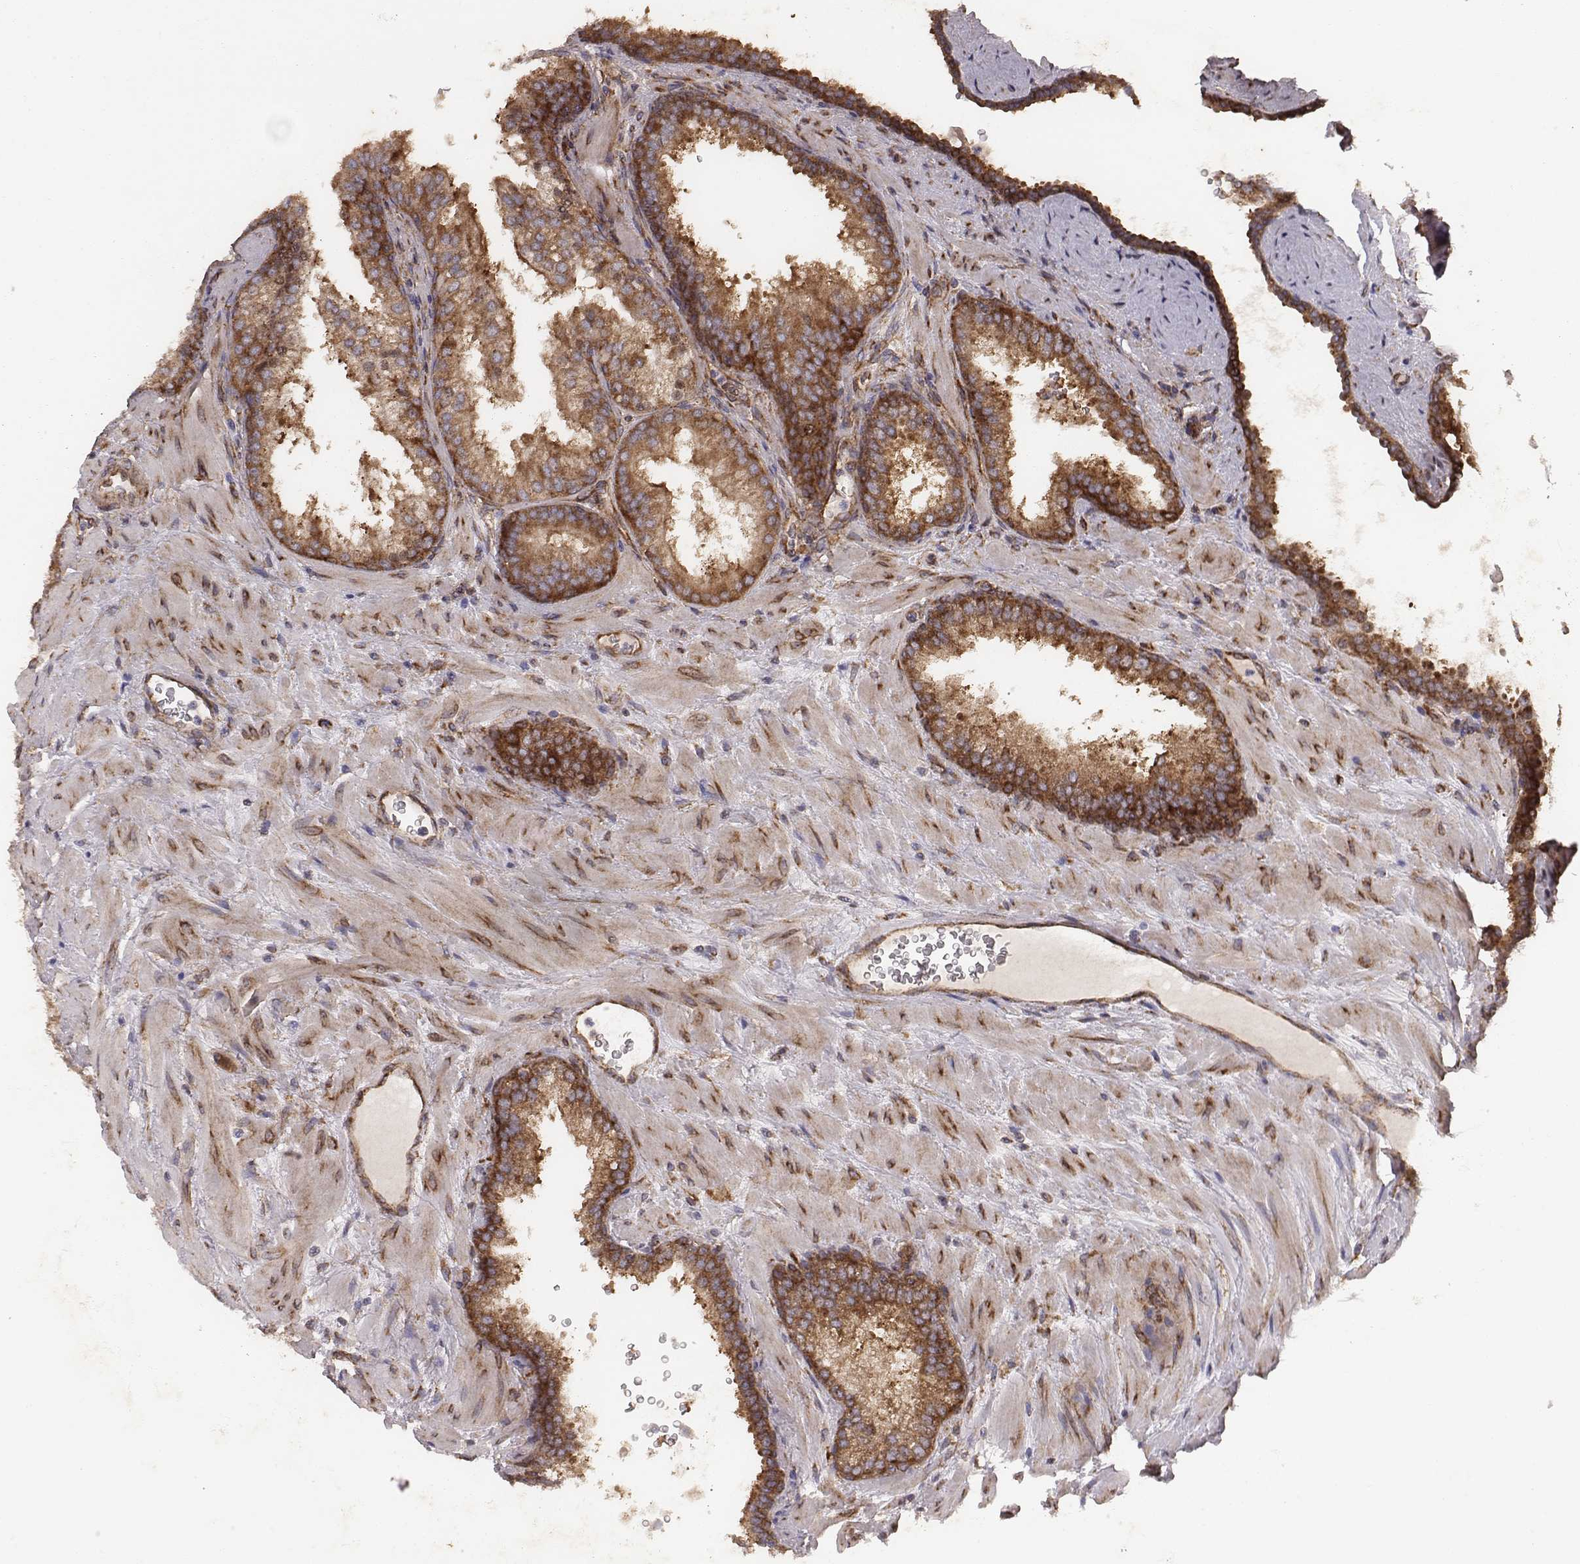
{"staining": {"intensity": "moderate", "quantity": ">75%", "location": "cytoplasmic/membranous"}, "tissue": "prostate cancer", "cell_type": "Tumor cells", "image_type": "cancer", "snomed": [{"axis": "morphology", "description": "Adenocarcinoma, NOS"}, {"axis": "topography", "description": "Prostate"}], "caption": "The image demonstrates staining of prostate cancer (adenocarcinoma), revealing moderate cytoplasmic/membranous protein staining (brown color) within tumor cells.", "gene": "TXLNA", "patient": {"sex": "male", "age": 67}}